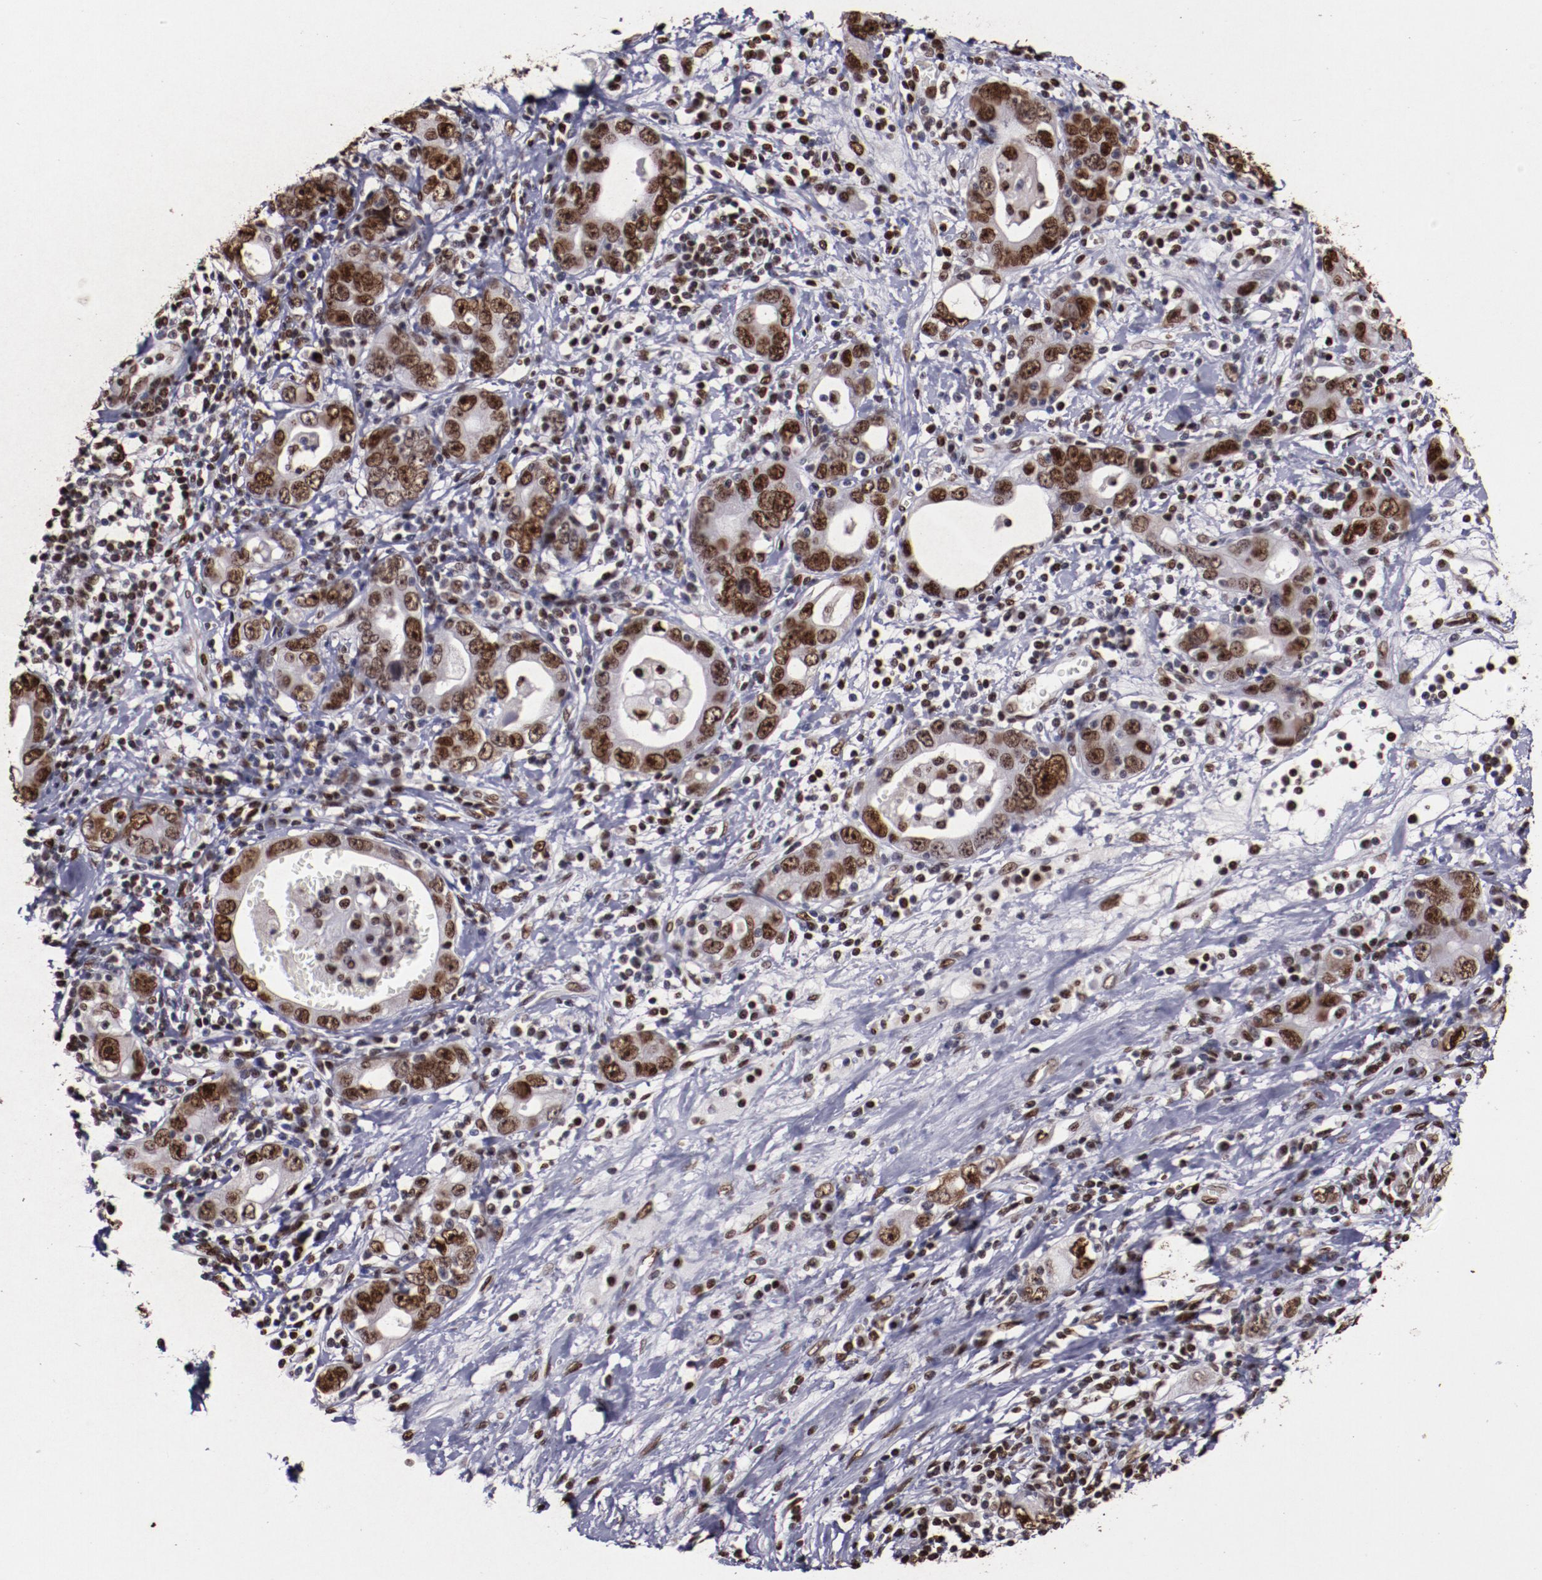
{"staining": {"intensity": "strong", "quantity": ">75%", "location": "nuclear"}, "tissue": "stomach cancer", "cell_type": "Tumor cells", "image_type": "cancer", "snomed": [{"axis": "morphology", "description": "Adenocarcinoma, NOS"}, {"axis": "topography", "description": "Stomach, lower"}], "caption": "Human stomach cancer stained with a brown dye exhibits strong nuclear positive positivity in about >75% of tumor cells.", "gene": "APEX1", "patient": {"sex": "female", "age": 93}}